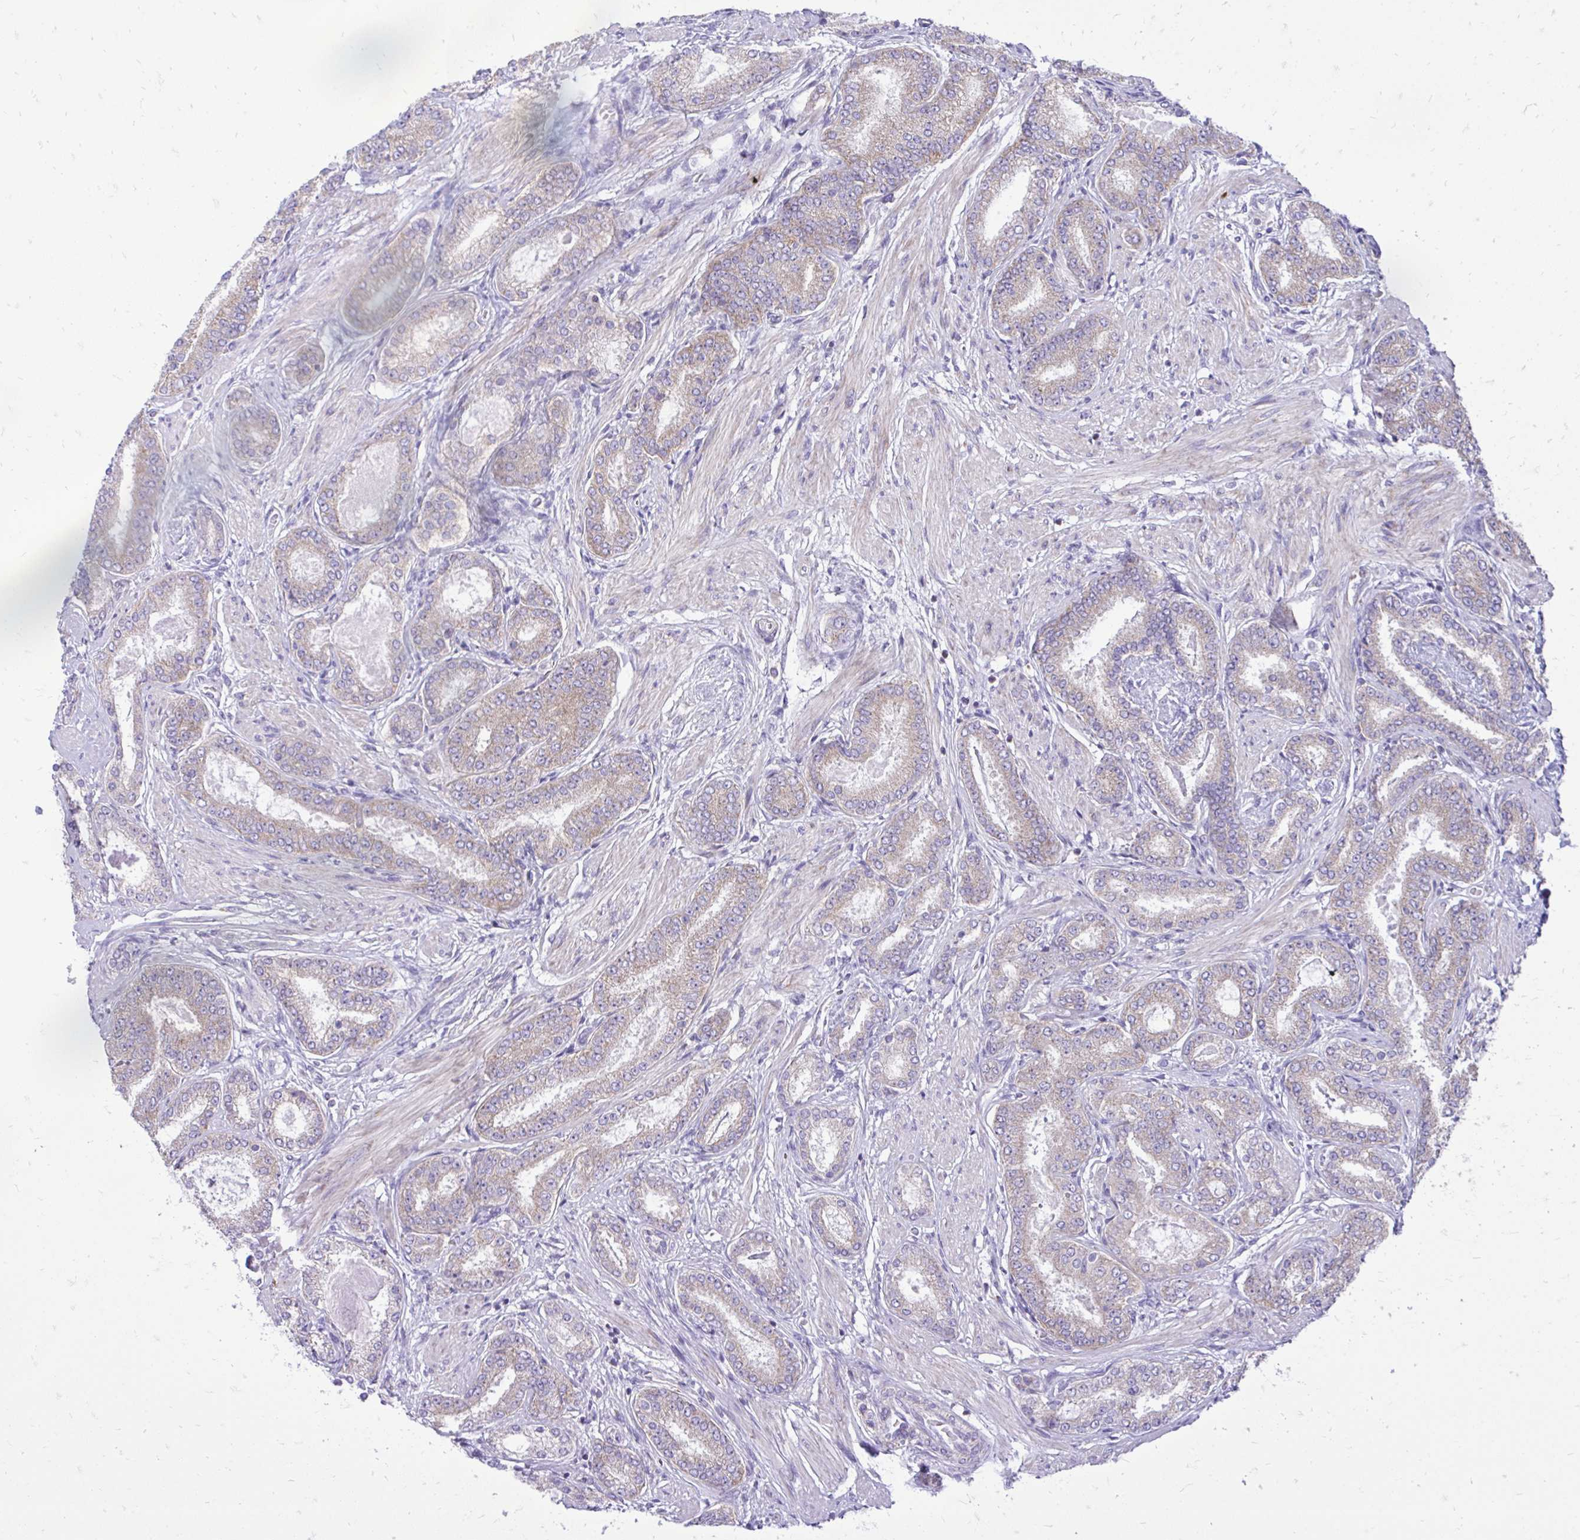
{"staining": {"intensity": "weak", "quantity": ">75%", "location": "cytoplasmic/membranous"}, "tissue": "prostate cancer", "cell_type": "Tumor cells", "image_type": "cancer", "snomed": [{"axis": "morphology", "description": "Adenocarcinoma, High grade"}, {"axis": "topography", "description": "Prostate"}], "caption": "Protein analysis of prostate cancer tissue reveals weak cytoplasmic/membranous staining in approximately >75% of tumor cells.", "gene": "SPTBN2", "patient": {"sex": "male", "age": 63}}